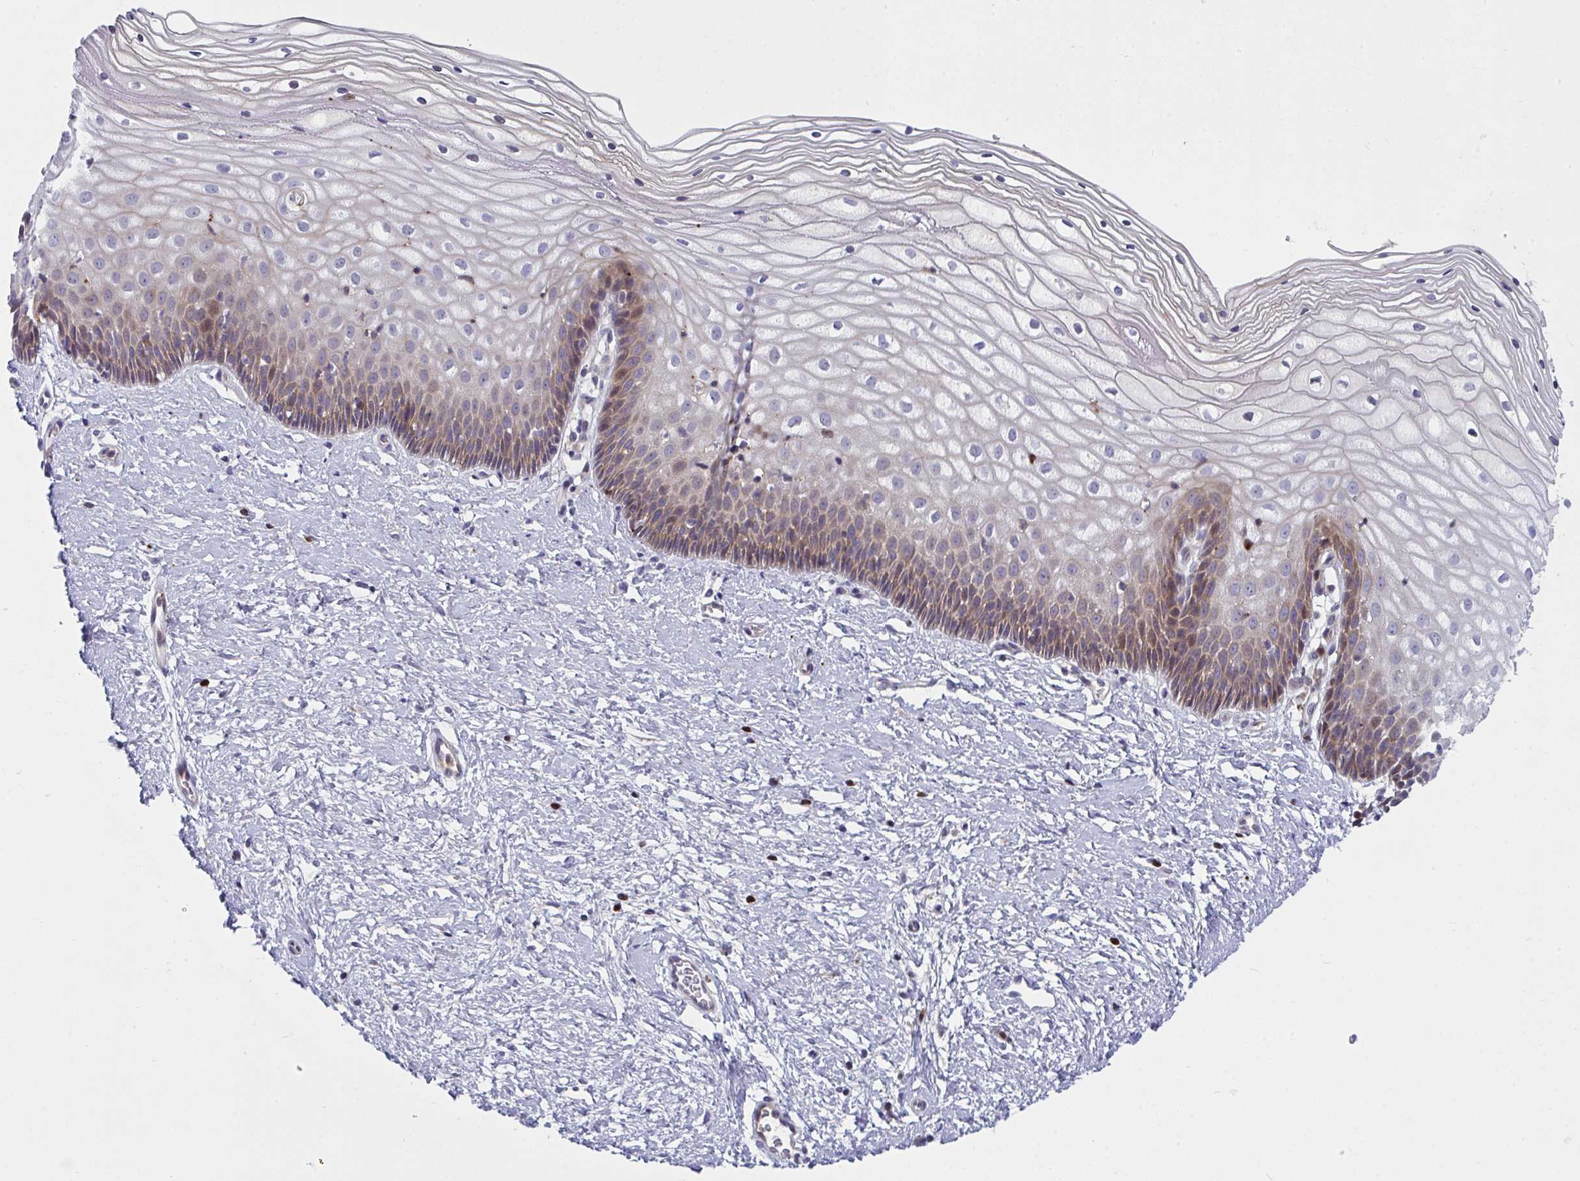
{"staining": {"intensity": "negative", "quantity": "none", "location": "none"}, "tissue": "cervix", "cell_type": "Glandular cells", "image_type": "normal", "snomed": [{"axis": "morphology", "description": "Normal tissue, NOS"}, {"axis": "topography", "description": "Cervix"}], "caption": "Immunohistochemistry image of unremarkable human cervix stained for a protein (brown), which displays no staining in glandular cells.", "gene": "AOC2", "patient": {"sex": "female", "age": 36}}